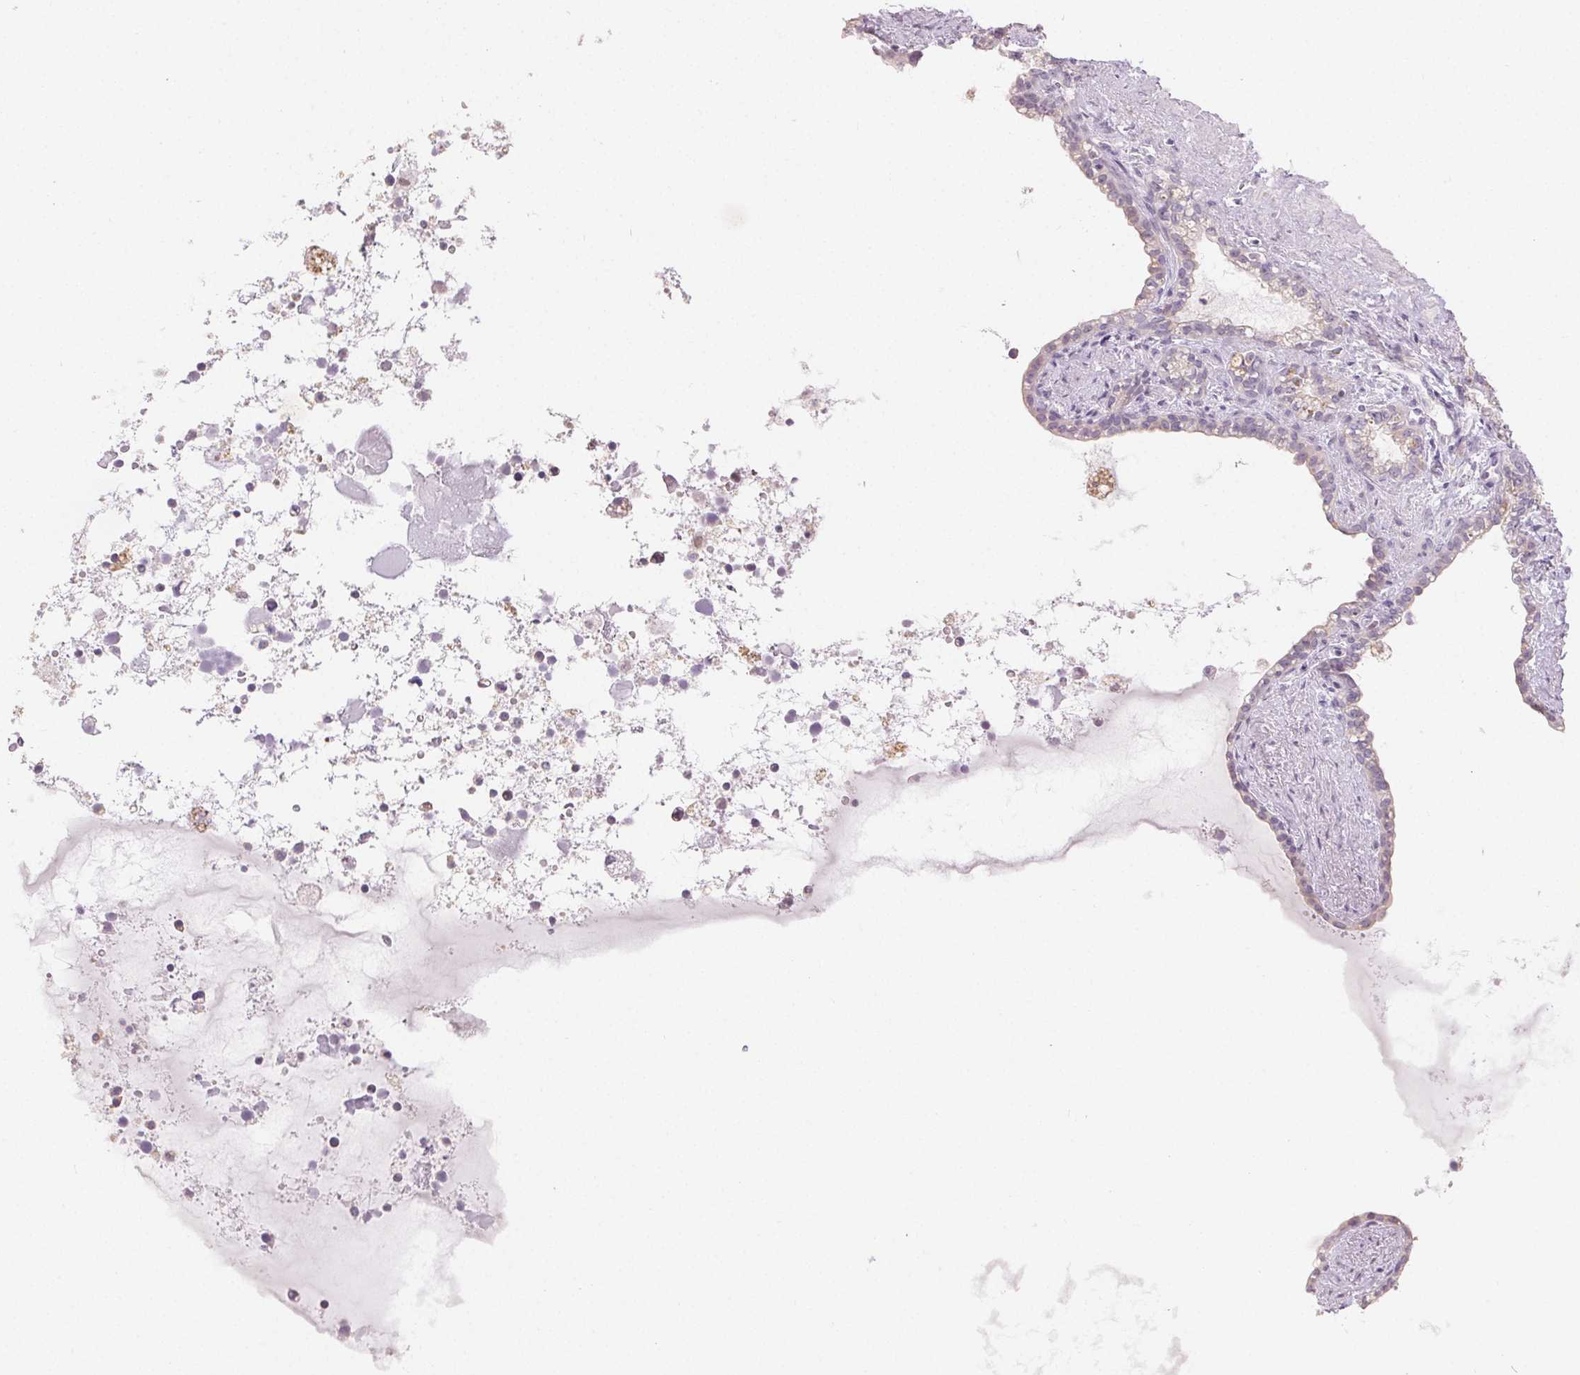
{"staining": {"intensity": "weak", "quantity": "<25%", "location": "cytoplasmic/membranous"}, "tissue": "seminal vesicle", "cell_type": "Glandular cells", "image_type": "normal", "snomed": [{"axis": "morphology", "description": "Normal tissue, NOS"}, {"axis": "topography", "description": "Seminal veicle"}], "caption": "IHC micrograph of unremarkable seminal vesicle stained for a protein (brown), which demonstrates no staining in glandular cells. (DAB (3,3'-diaminobenzidine) IHC with hematoxylin counter stain).", "gene": "SFTPD", "patient": {"sex": "male", "age": 76}}